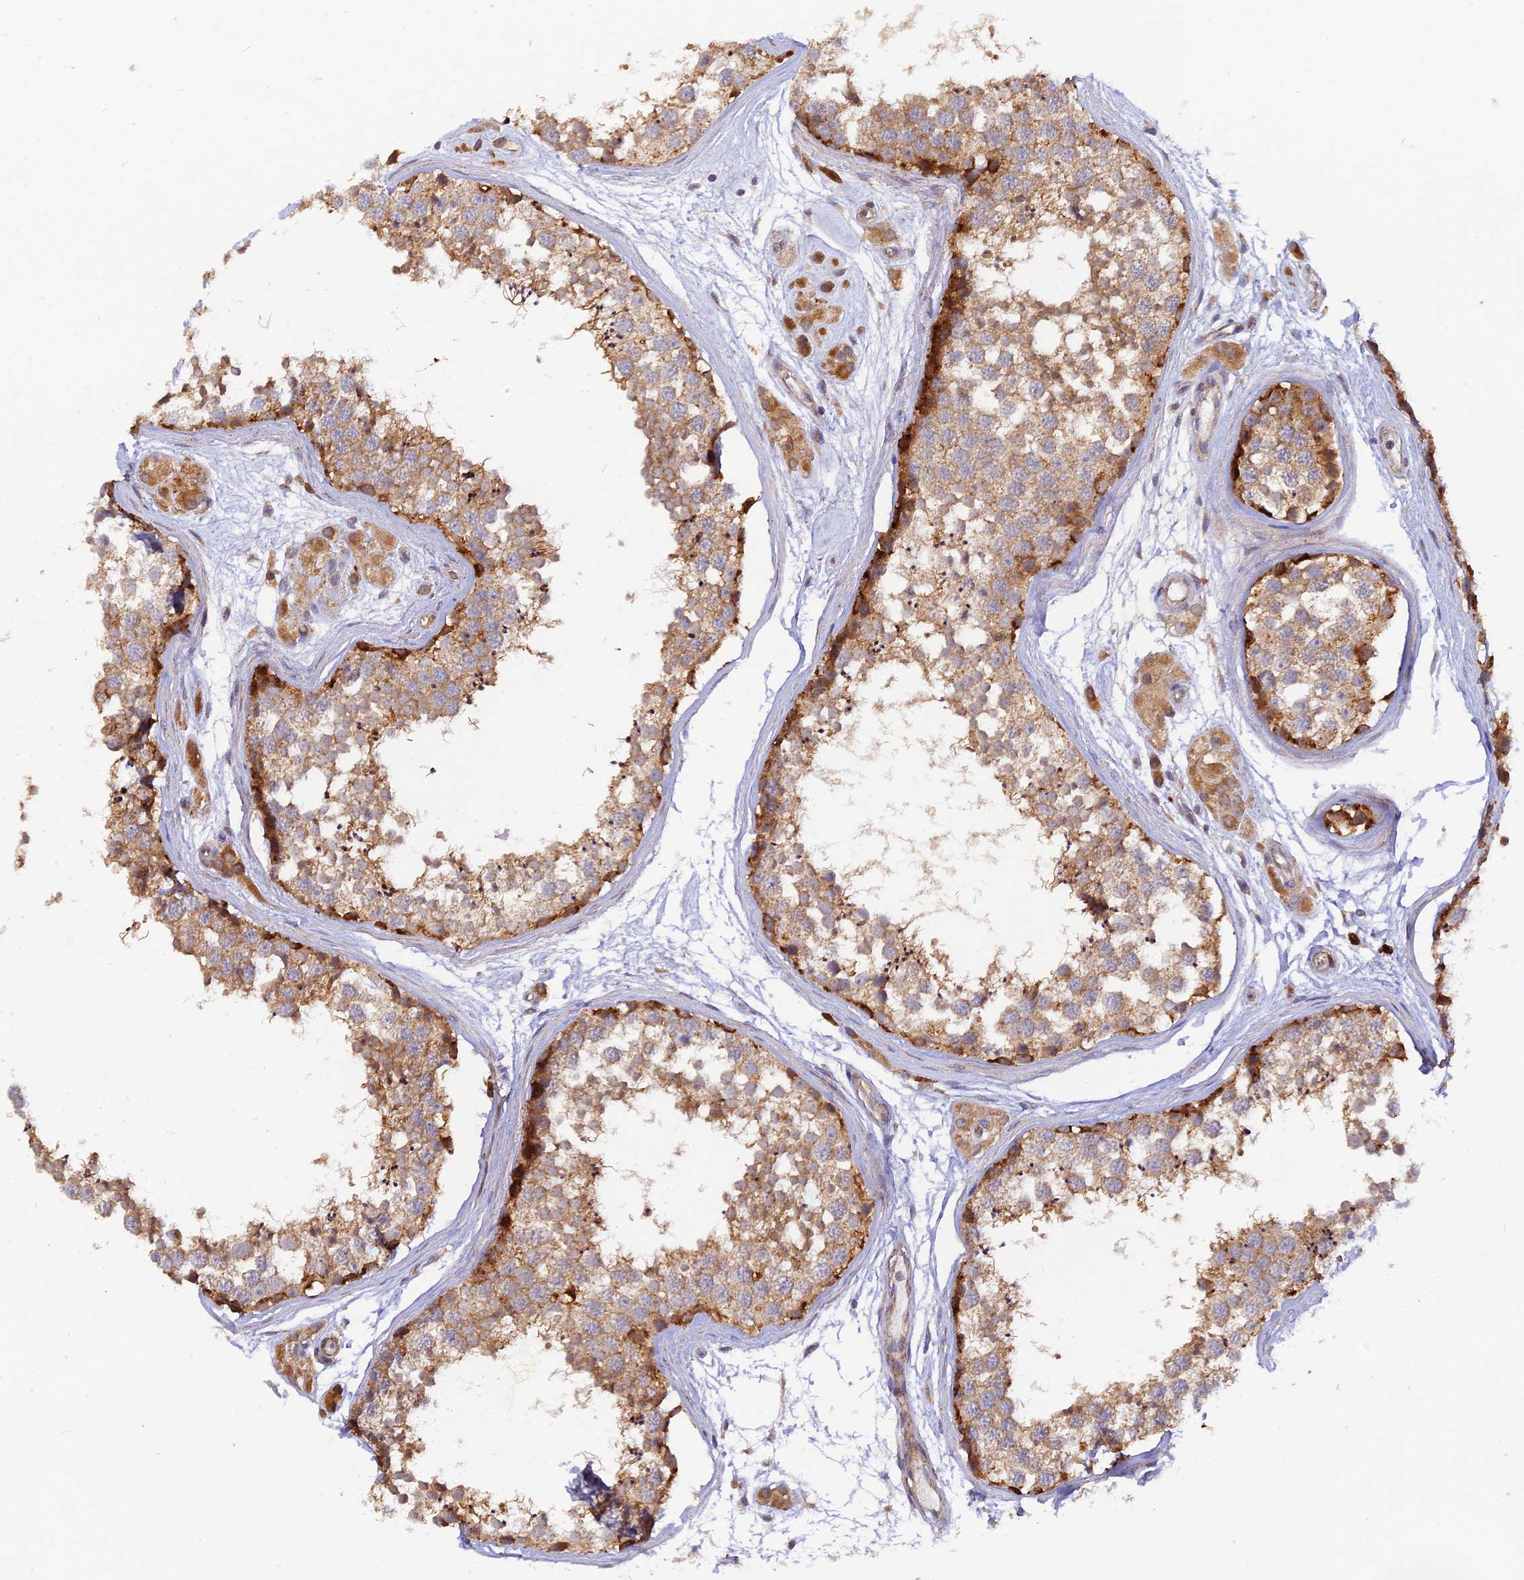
{"staining": {"intensity": "moderate", "quantity": ">75%", "location": "cytoplasmic/membranous"}, "tissue": "testis", "cell_type": "Cells in seminiferous ducts", "image_type": "normal", "snomed": [{"axis": "morphology", "description": "Normal tissue, NOS"}, {"axis": "topography", "description": "Testis"}], "caption": "Immunohistochemistry (IHC) of benign human testis demonstrates medium levels of moderate cytoplasmic/membranous expression in approximately >75% of cells in seminiferous ducts.", "gene": "WDFY4", "patient": {"sex": "male", "age": 56}}